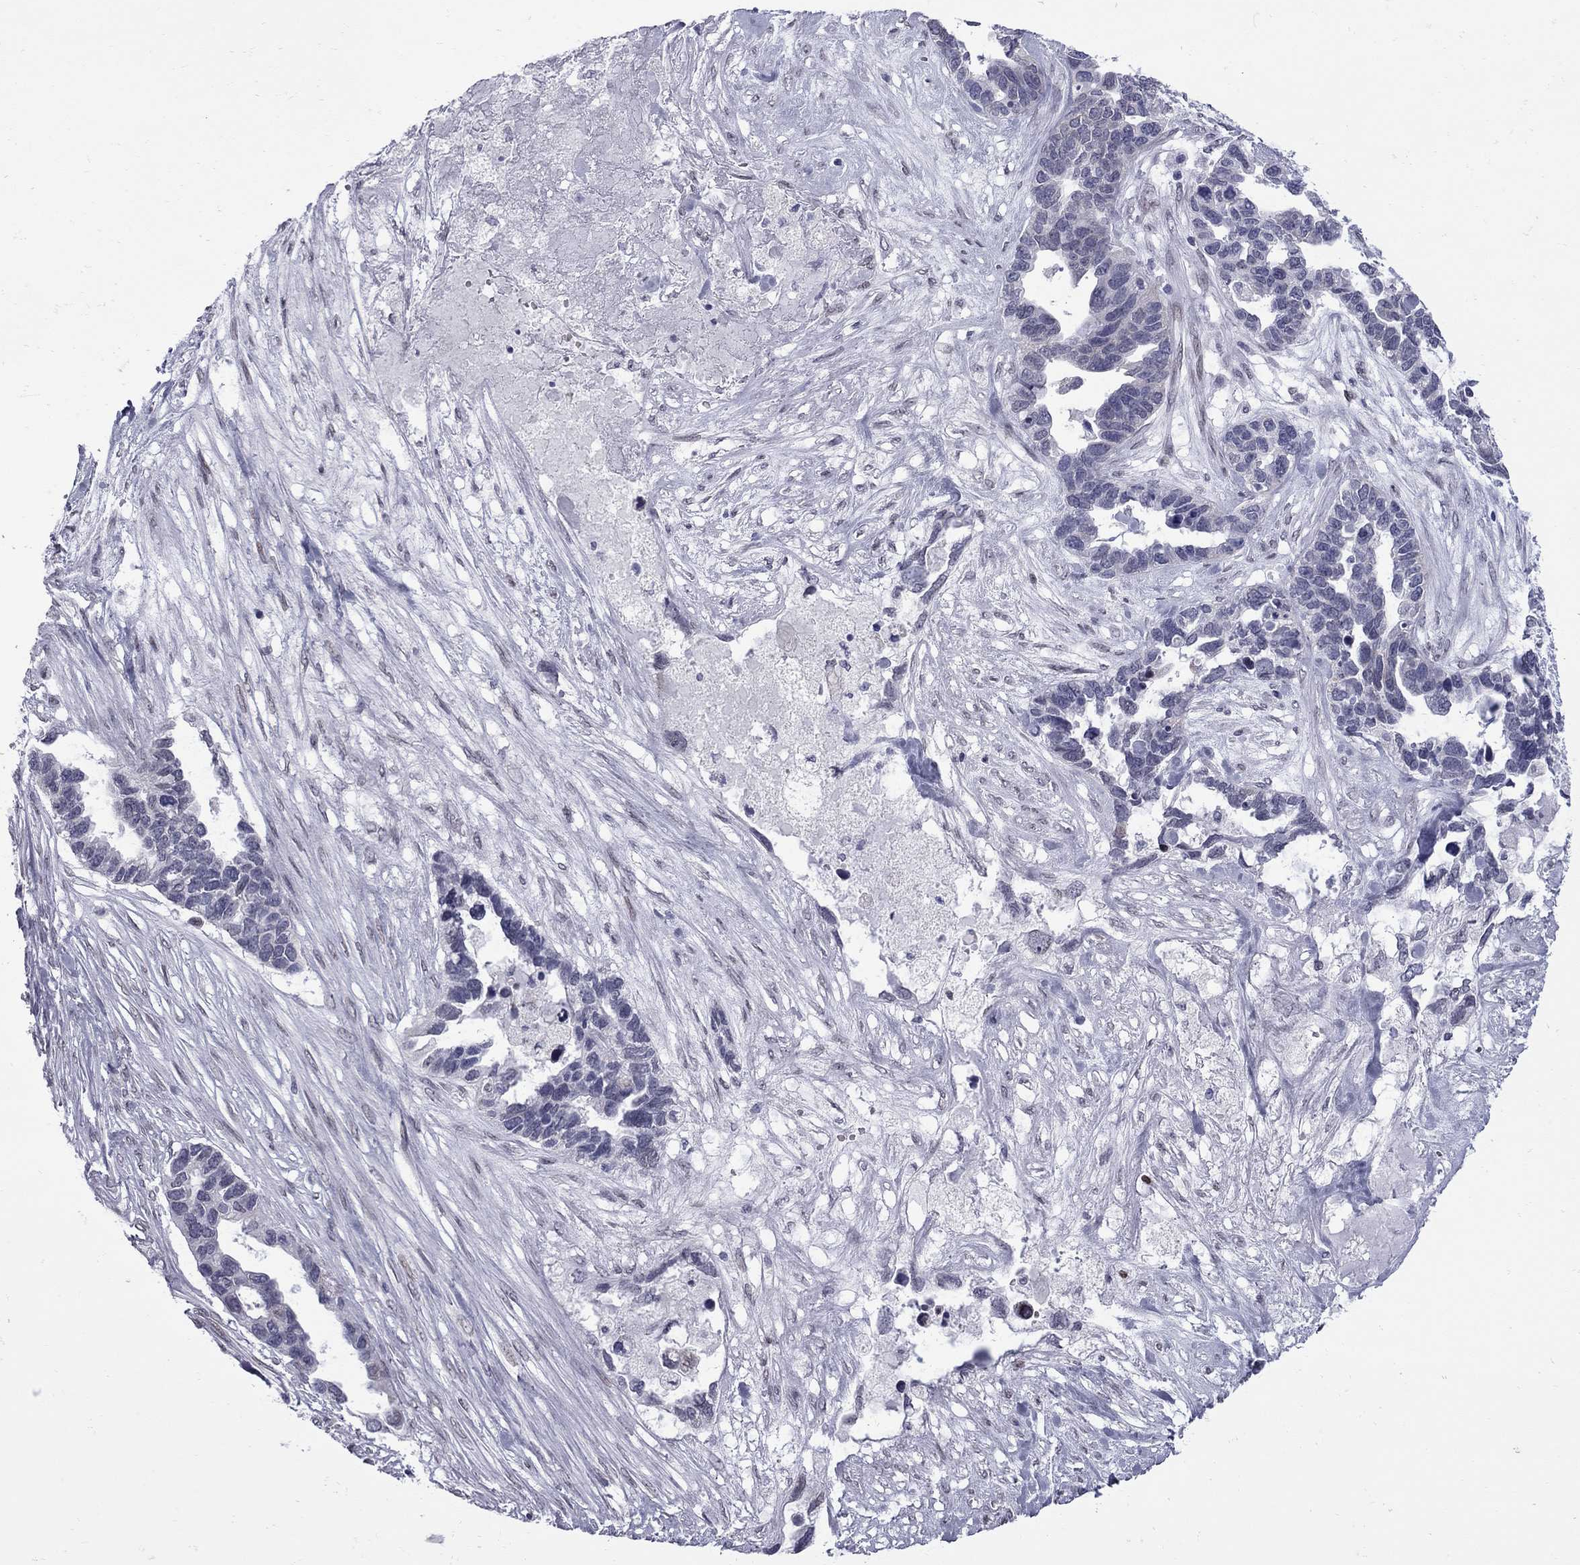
{"staining": {"intensity": "negative", "quantity": "none", "location": "none"}, "tissue": "ovarian cancer", "cell_type": "Tumor cells", "image_type": "cancer", "snomed": [{"axis": "morphology", "description": "Cystadenocarcinoma, serous, NOS"}, {"axis": "topography", "description": "Ovary"}], "caption": "This is a histopathology image of IHC staining of ovarian cancer, which shows no positivity in tumor cells.", "gene": "CLTCL1", "patient": {"sex": "female", "age": 54}}